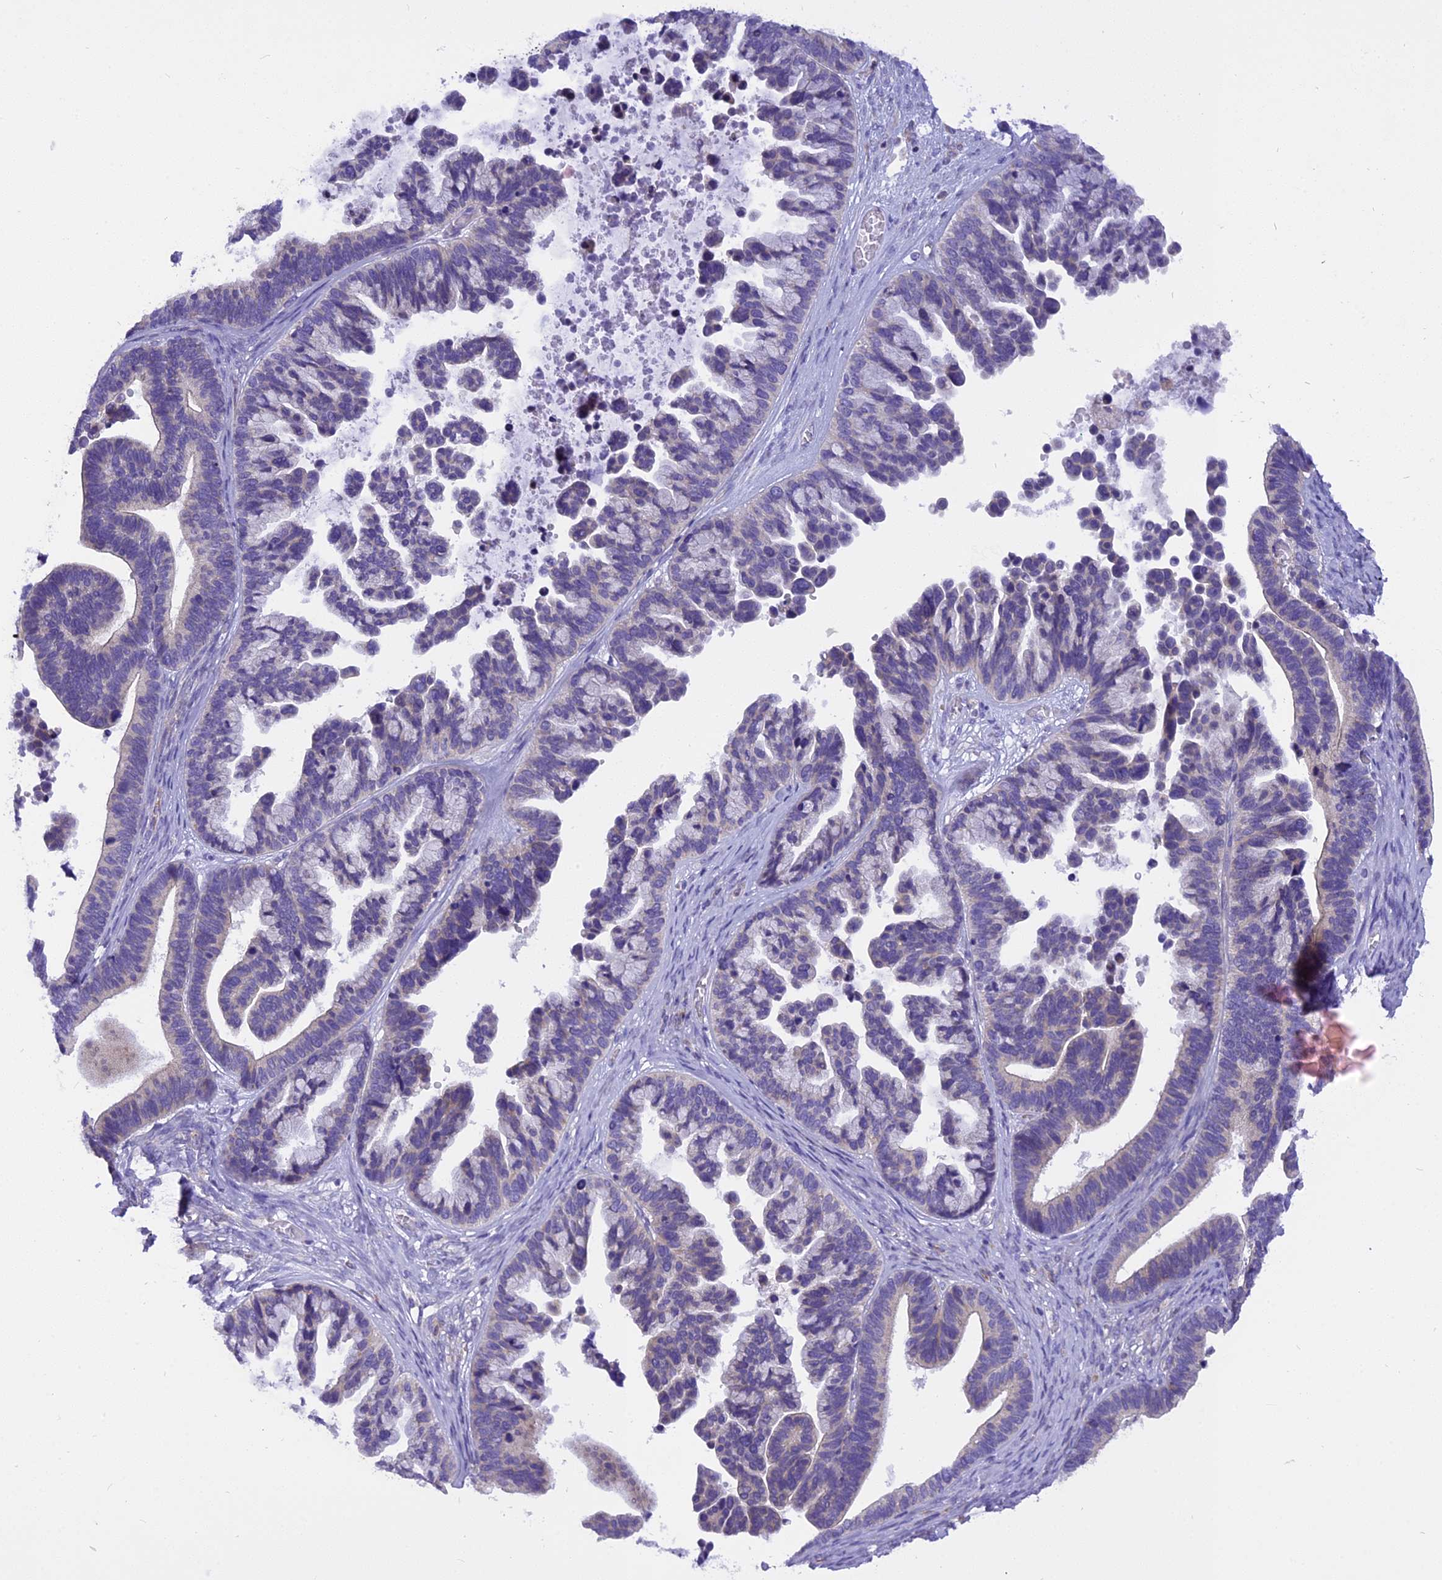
{"staining": {"intensity": "negative", "quantity": "none", "location": "none"}, "tissue": "ovarian cancer", "cell_type": "Tumor cells", "image_type": "cancer", "snomed": [{"axis": "morphology", "description": "Cystadenocarcinoma, serous, NOS"}, {"axis": "topography", "description": "Ovary"}], "caption": "Human ovarian cancer stained for a protein using immunohistochemistry shows no positivity in tumor cells.", "gene": "TRIM3", "patient": {"sex": "female", "age": 56}}